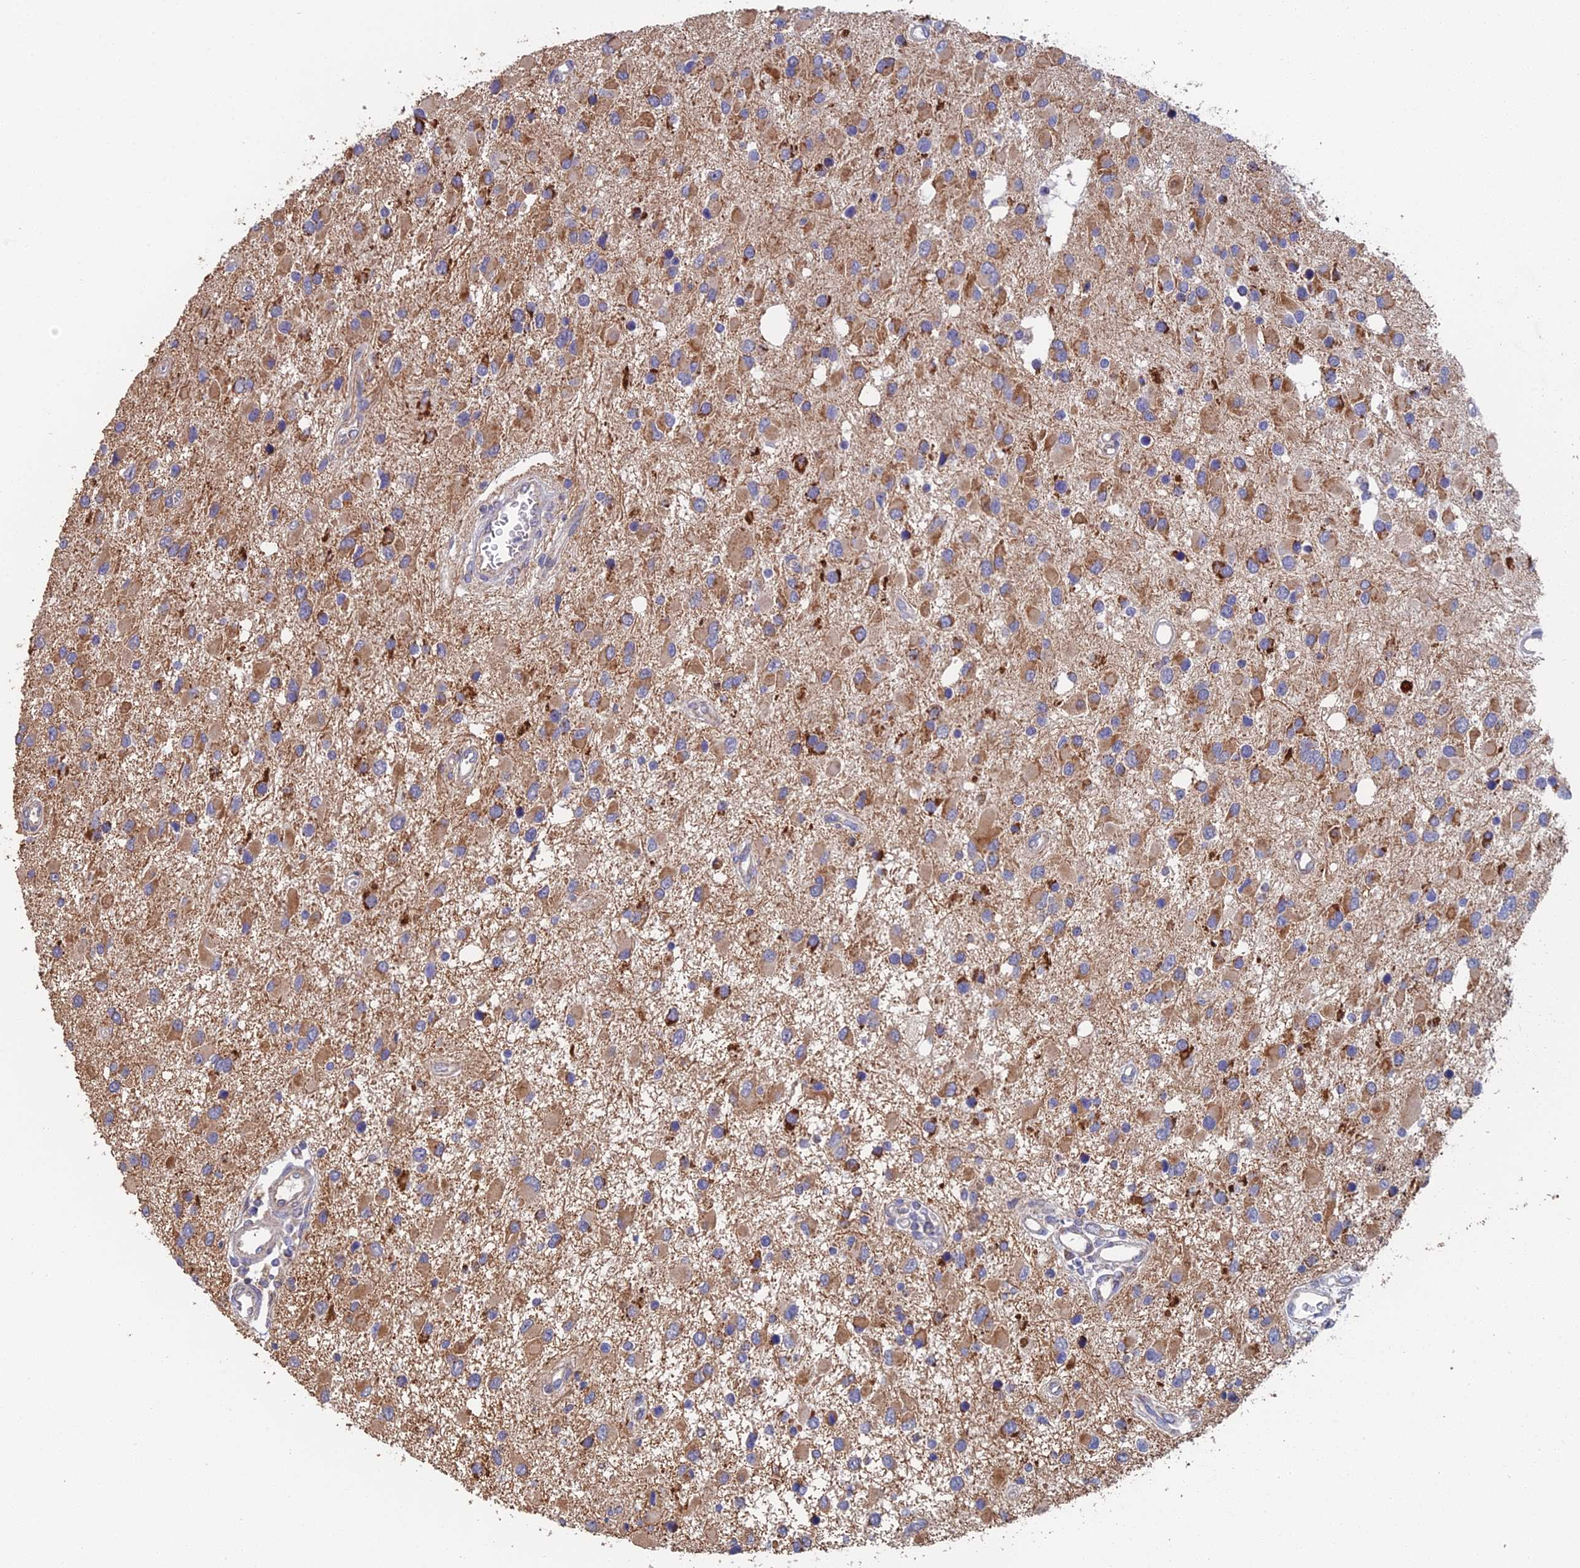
{"staining": {"intensity": "moderate", "quantity": ">75%", "location": "cytoplasmic/membranous"}, "tissue": "glioma", "cell_type": "Tumor cells", "image_type": "cancer", "snomed": [{"axis": "morphology", "description": "Glioma, malignant, High grade"}, {"axis": "topography", "description": "Brain"}], "caption": "Immunohistochemical staining of human malignant glioma (high-grade) shows medium levels of moderate cytoplasmic/membranous protein expression in approximately >75% of tumor cells. Nuclei are stained in blue.", "gene": "ECSIT", "patient": {"sex": "male", "age": 53}}